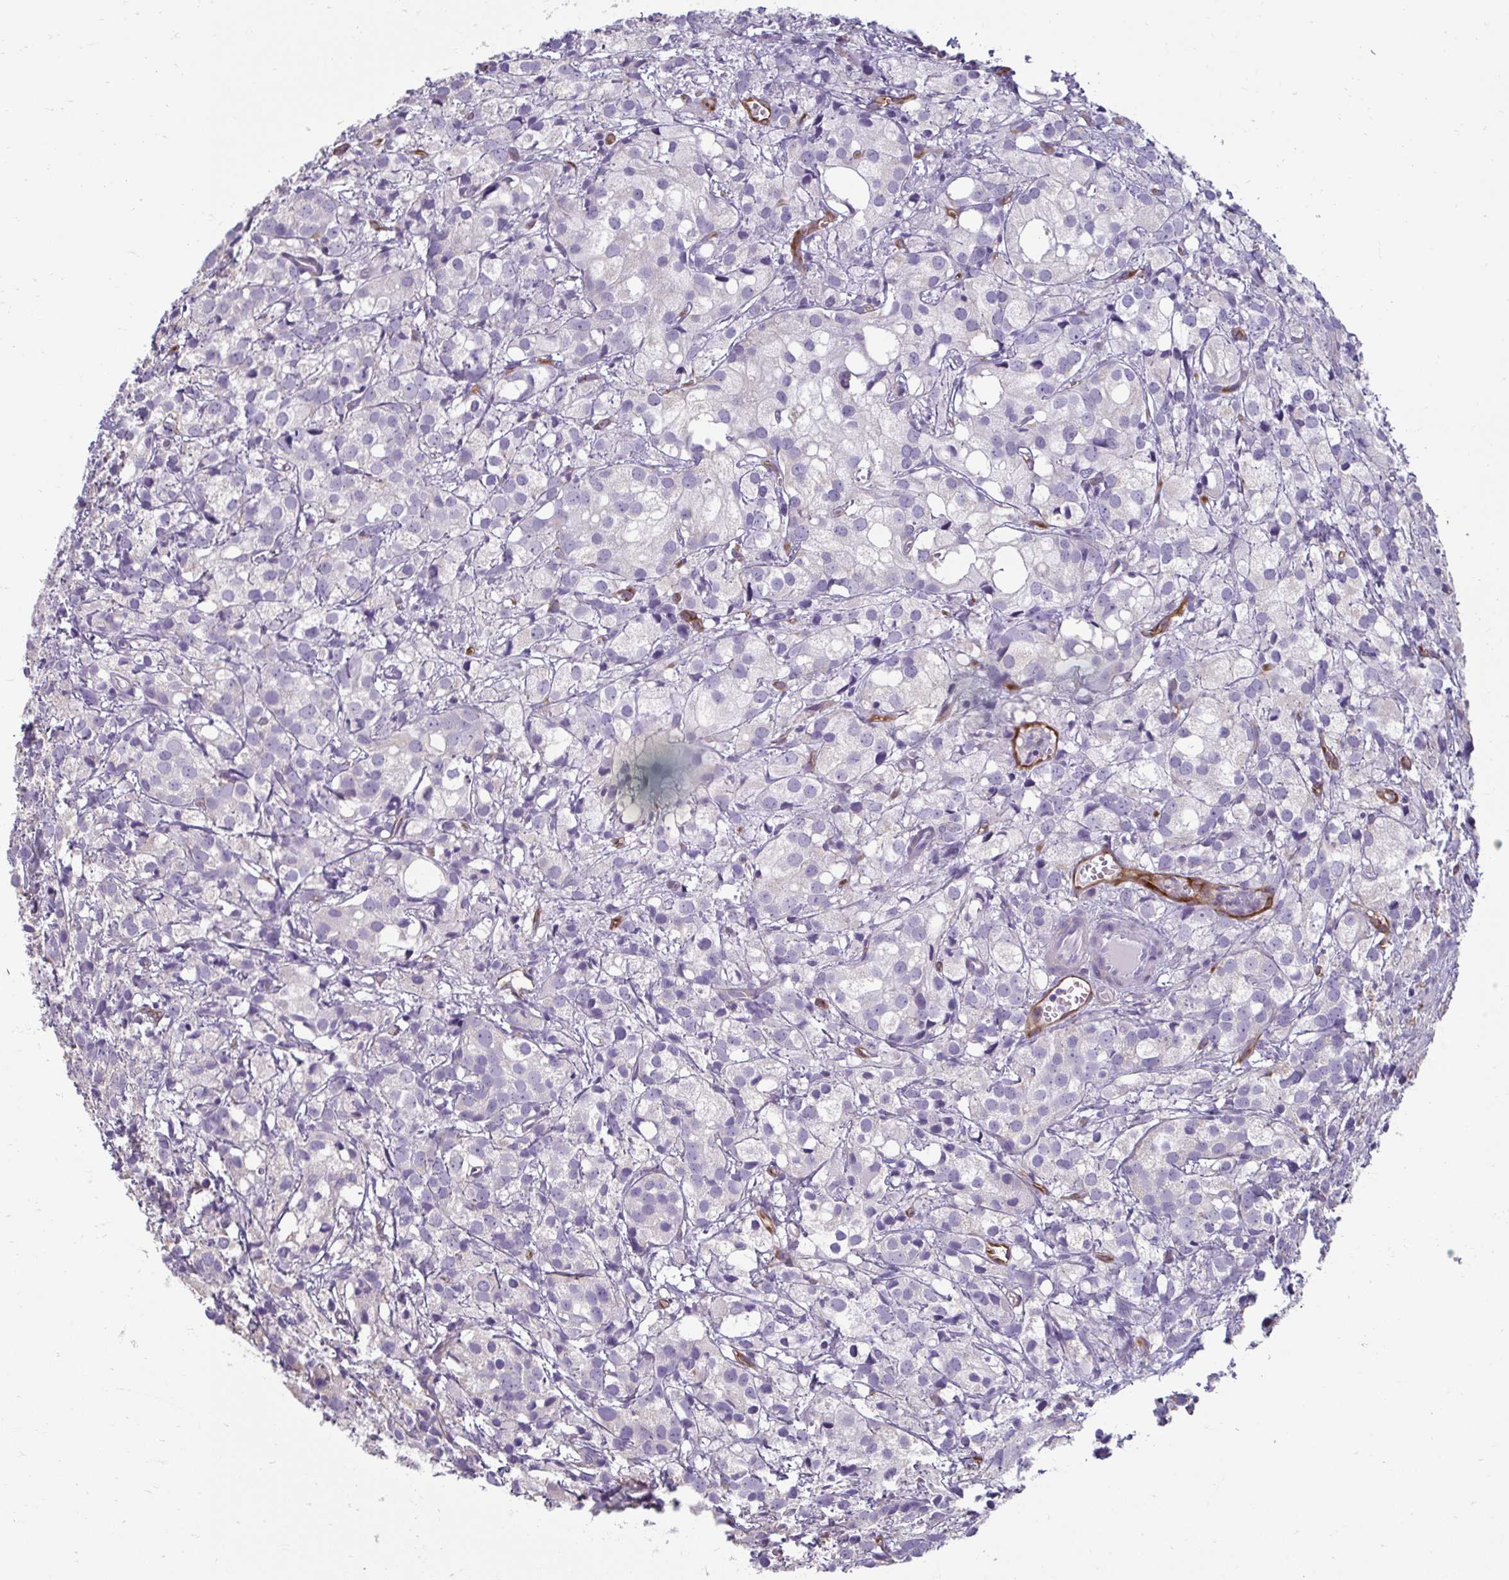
{"staining": {"intensity": "negative", "quantity": "none", "location": "none"}, "tissue": "prostate cancer", "cell_type": "Tumor cells", "image_type": "cancer", "snomed": [{"axis": "morphology", "description": "Adenocarcinoma, High grade"}, {"axis": "topography", "description": "Prostate"}], "caption": "Prostate high-grade adenocarcinoma was stained to show a protein in brown. There is no significant positivity in tumor cells.", "gene": "PDE2A", "patient": {"sex": "male", "age": 86}}